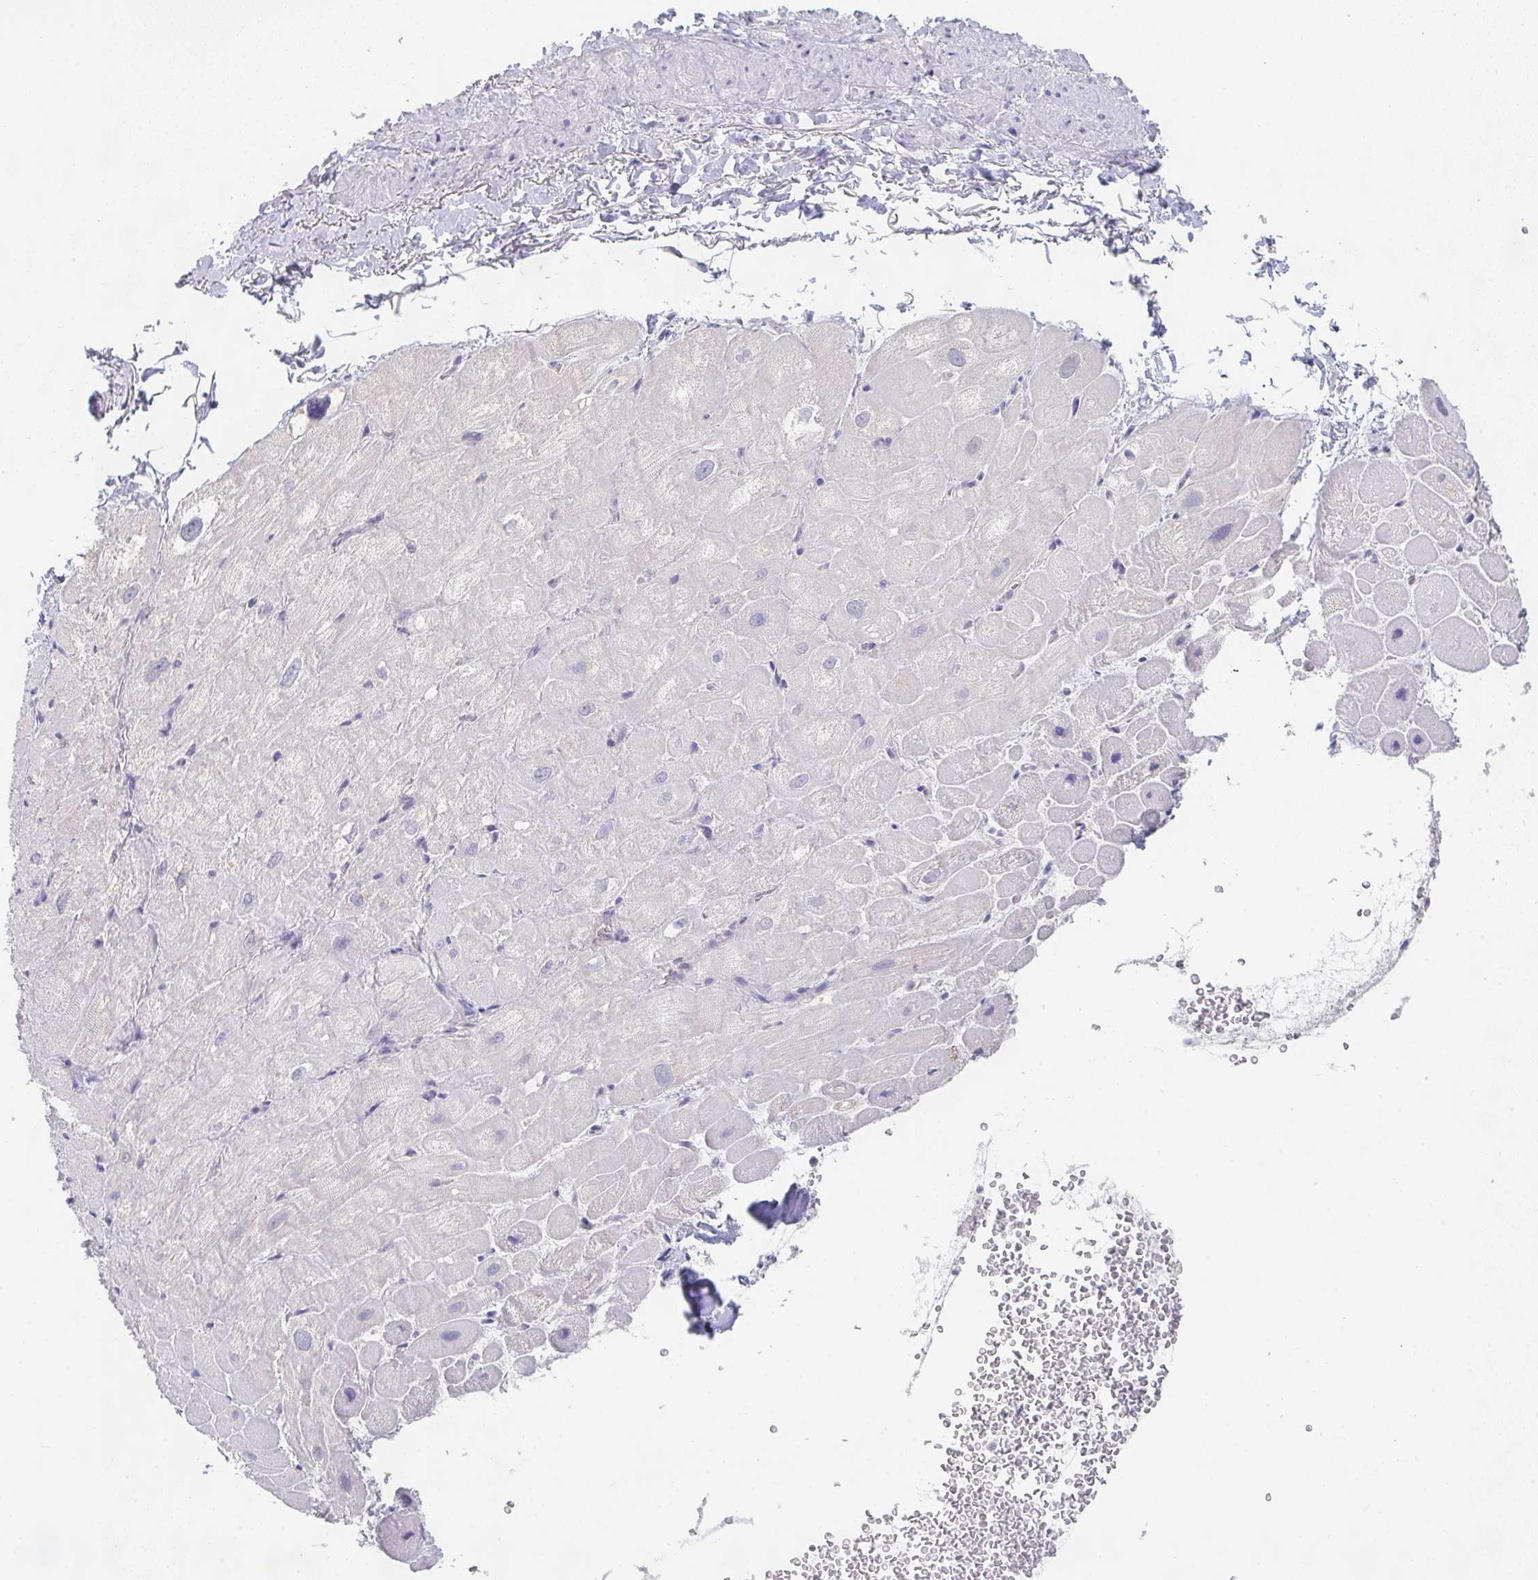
{"staining": {"intensity": "moderate", "quantity": "<25%", "location": "cytoplasmic/membranous"}, "tissue": "heart muscle", "cell_type": "Cardiomyocytes", "image_type": "normal", "snomed": [{"axis": "morphology", "description": "Normal tissue, NOS"}, {"axis": "topography", "description": "Heart"}], "caption": "Normal heart muscle reveals moderate cytoplasmic/membranous staining in approximately <25% of cardiomyocytes (DAB = brown stain, brightfield microscopy at high magnification)..", "gene": "CHMP5", "patient": {"sex": "male", "age": 62}}